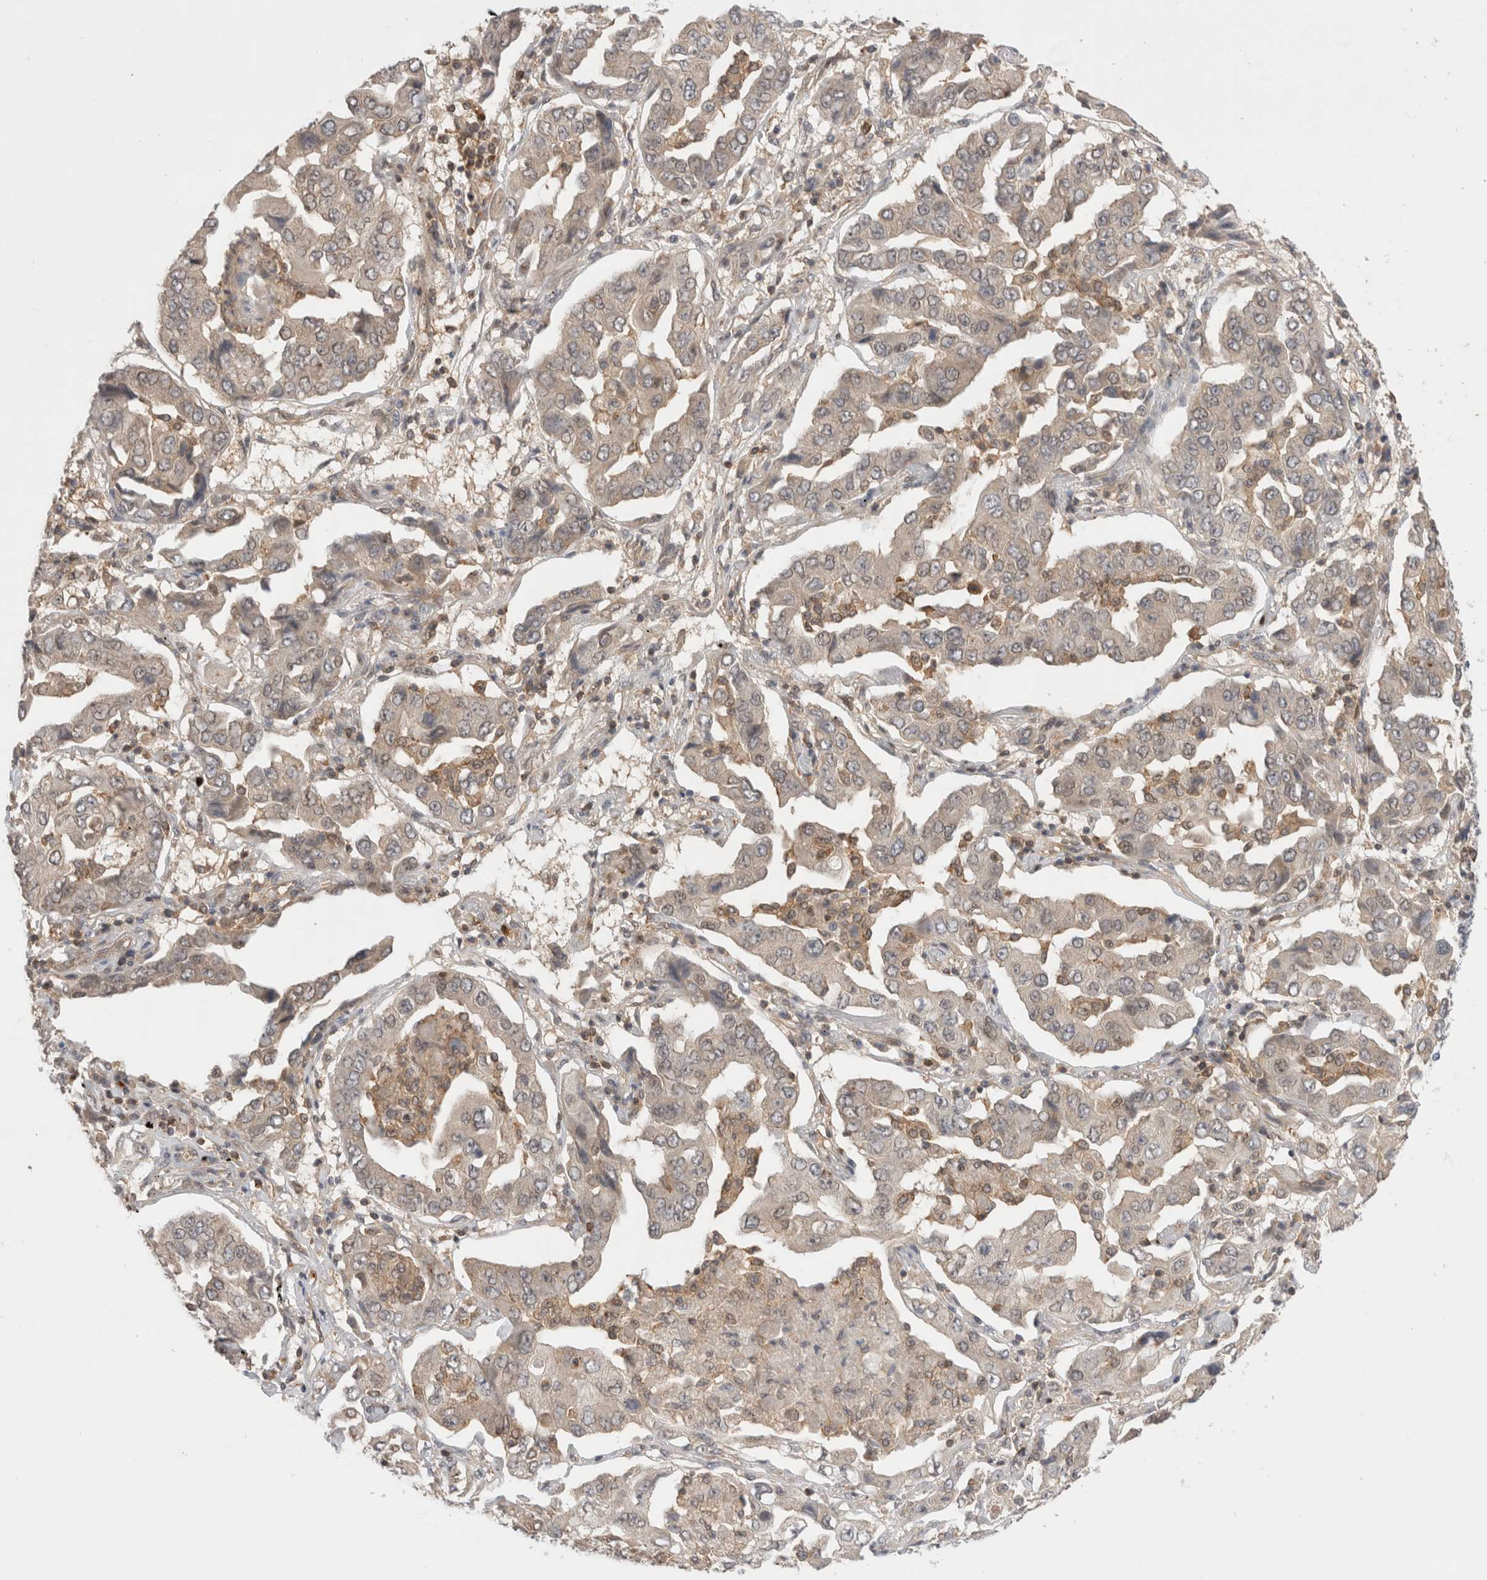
{"staining": {"intensity": "weak", "quantity": "<25%", "location": "cytoplasmic/membranous"}, "tissue": "lung cancer", "cell_type": "Tumor cells", "image_type": "cancer", "snomed": [{"axis": "morphology", "description": "Adenocarcinoma, NOS"}, {"axis": "topography", "description": "Lung"}], "caption": "There is no significant positivity in tumor cells of lung cancer (adenocarcinoma).", "gene": "NFKB1", "patient": {"sex": "female", "age": 65}}